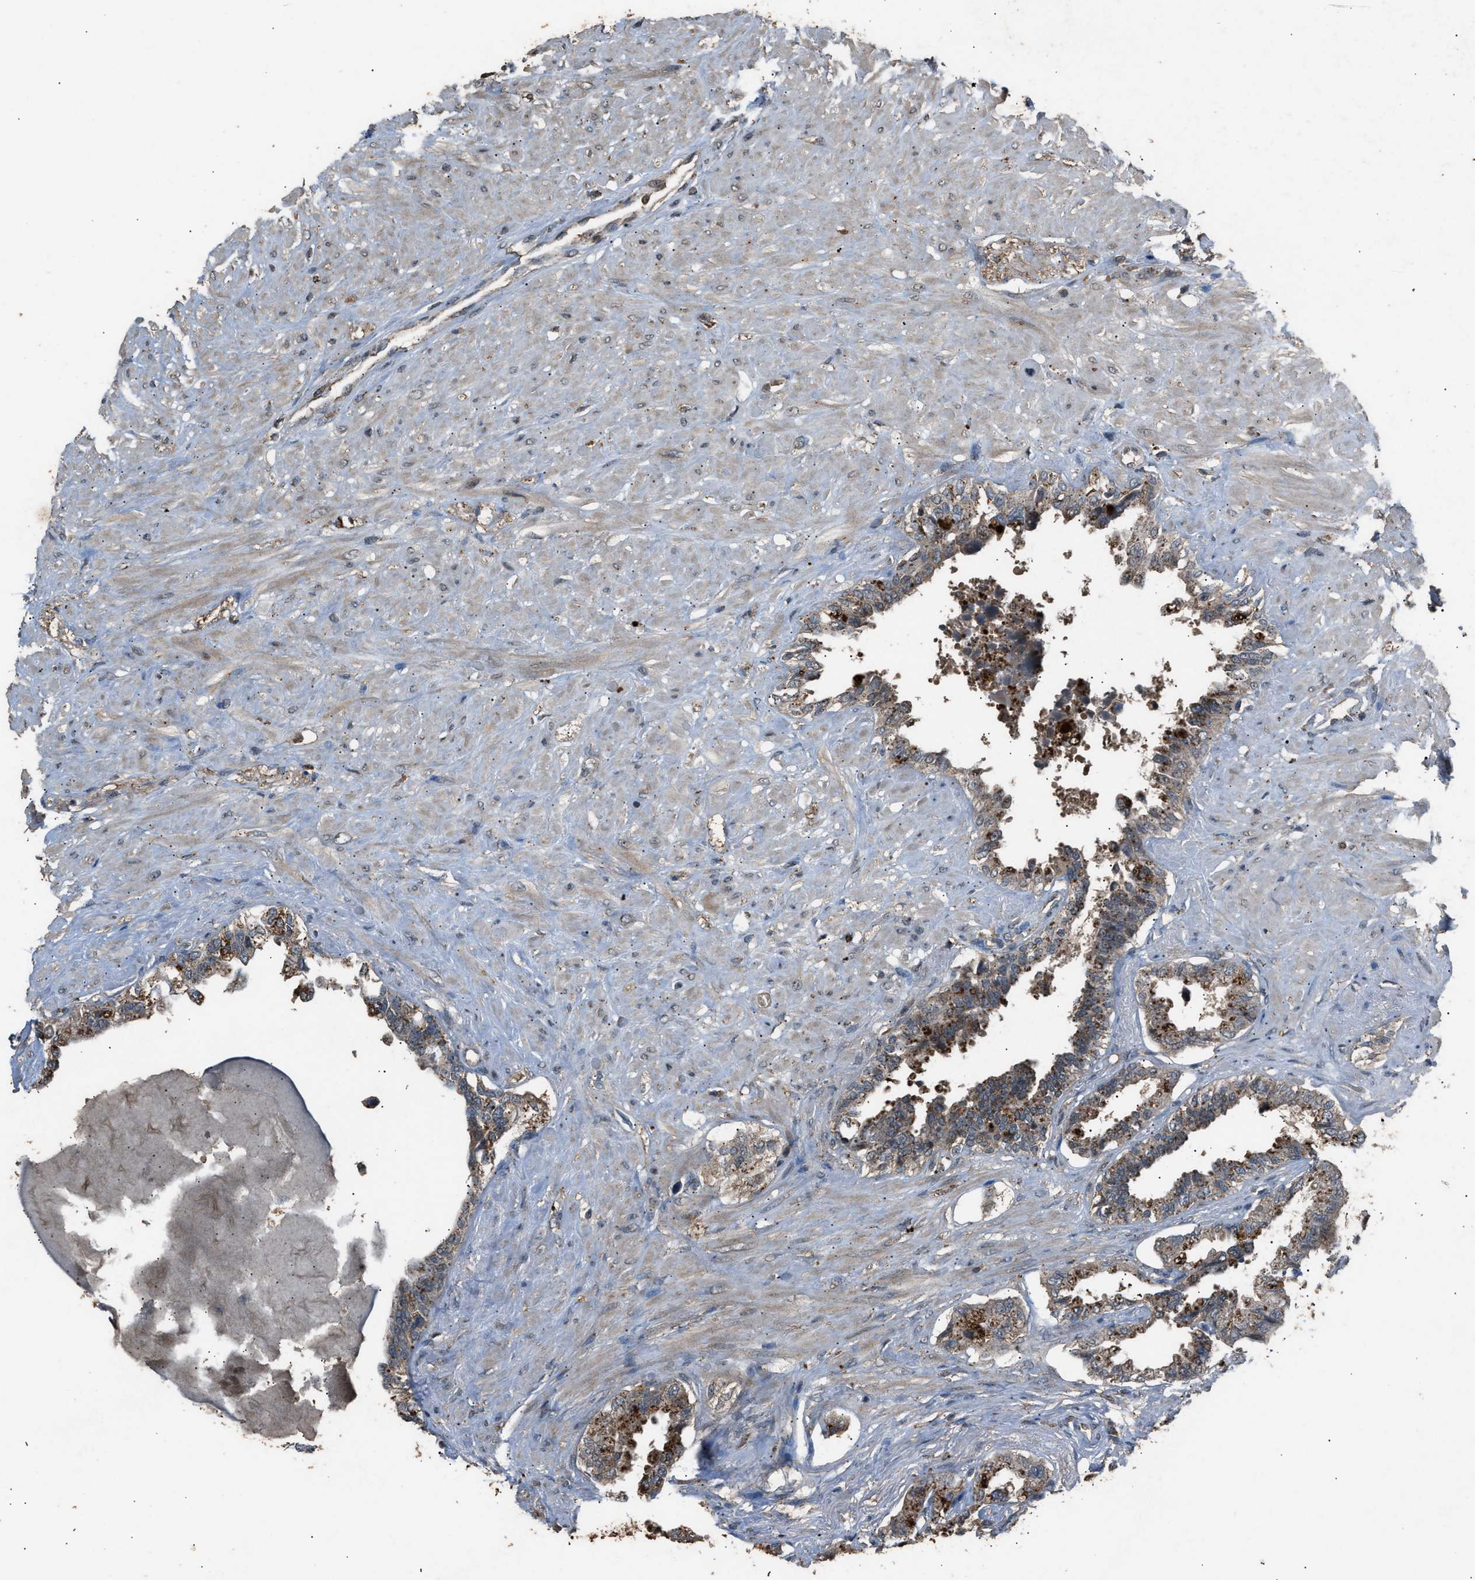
{"staining": {"intensity": "moderate", "quantity": ">75%", "location": "cytoplasmic/membranous"}, "tissue": "seminal vesicle", "cell_type": "Glandular cells", "image_type": "normal", "snomed": [{"axis": "morphology", "description": "Normal tissue, NOS"}, {"axis": "topography", "description": "Seminal veicle"}], "caption": "Protein analysis of benign seminal vesicle shows moderate cytoplasmic/membranous positivity in approximately >75% of glandular cells. Using DAB (3,3'-diaminobenzidine) (brown) and hematoxylin (blue) stains, captured at high magnification using brightfield microscopy.", "gene": "PSMD1", "patient": {"sex": "male", "age": 61}}